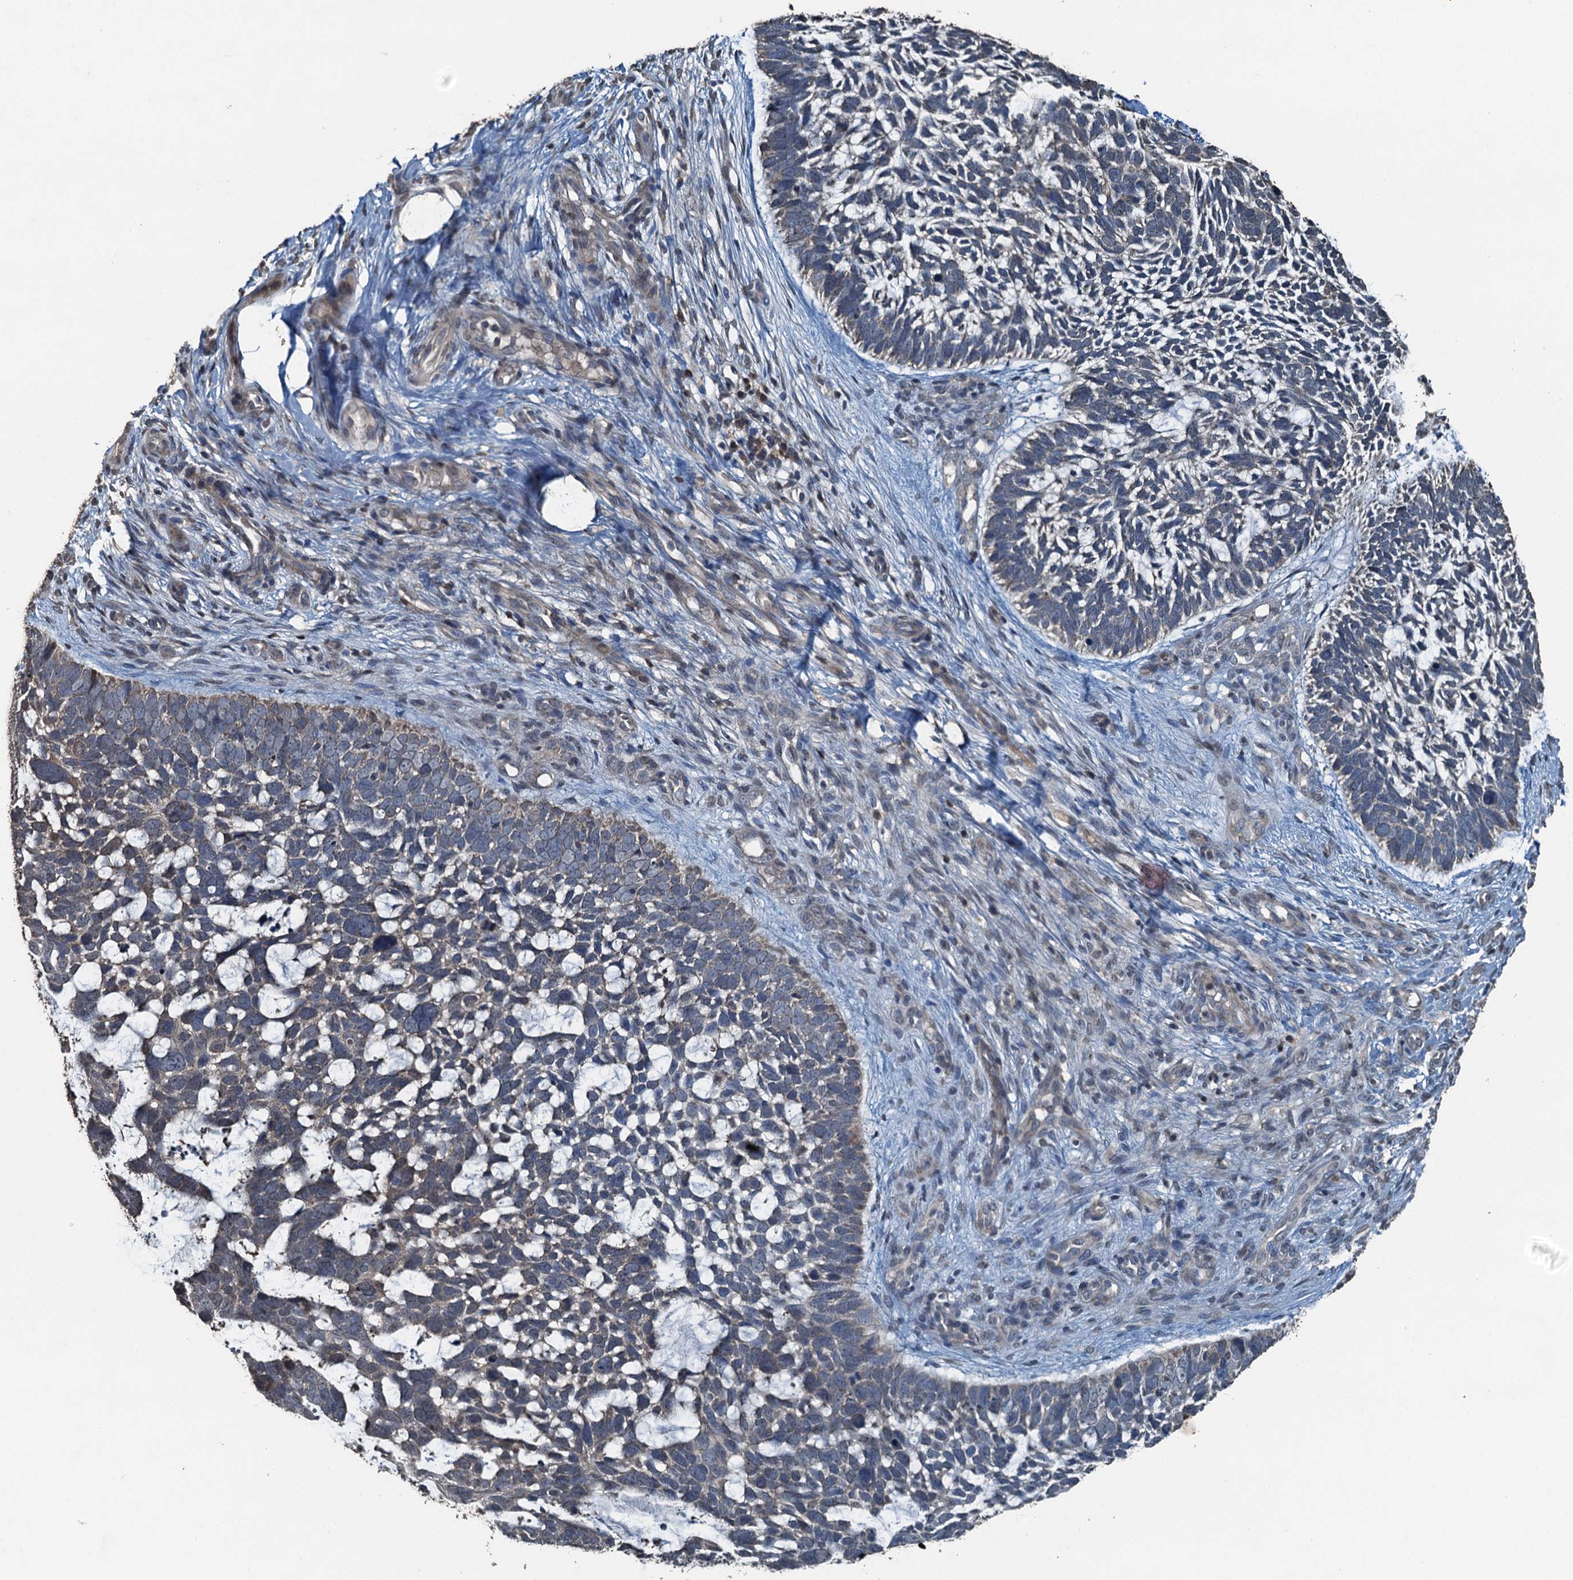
{"staining": {"intensity": "negative", "quantity": "none", "location": "none"}, "tissue": "skin cancer", "cell_type": "Tumor cells", "image_type": "cancer", "snomed": [{"axis": "morphology", "description": "Basal cell carcinoma"}, {"axis": "topography", "description": "Skin"}], "caption": "IHC micrograph of basal cell carcinoma (skin) stained for a protein (brown), which reveals no staining in tumor cells.", "gene": "TCTN1", "patient": {"sex": "male", "age": 88}}